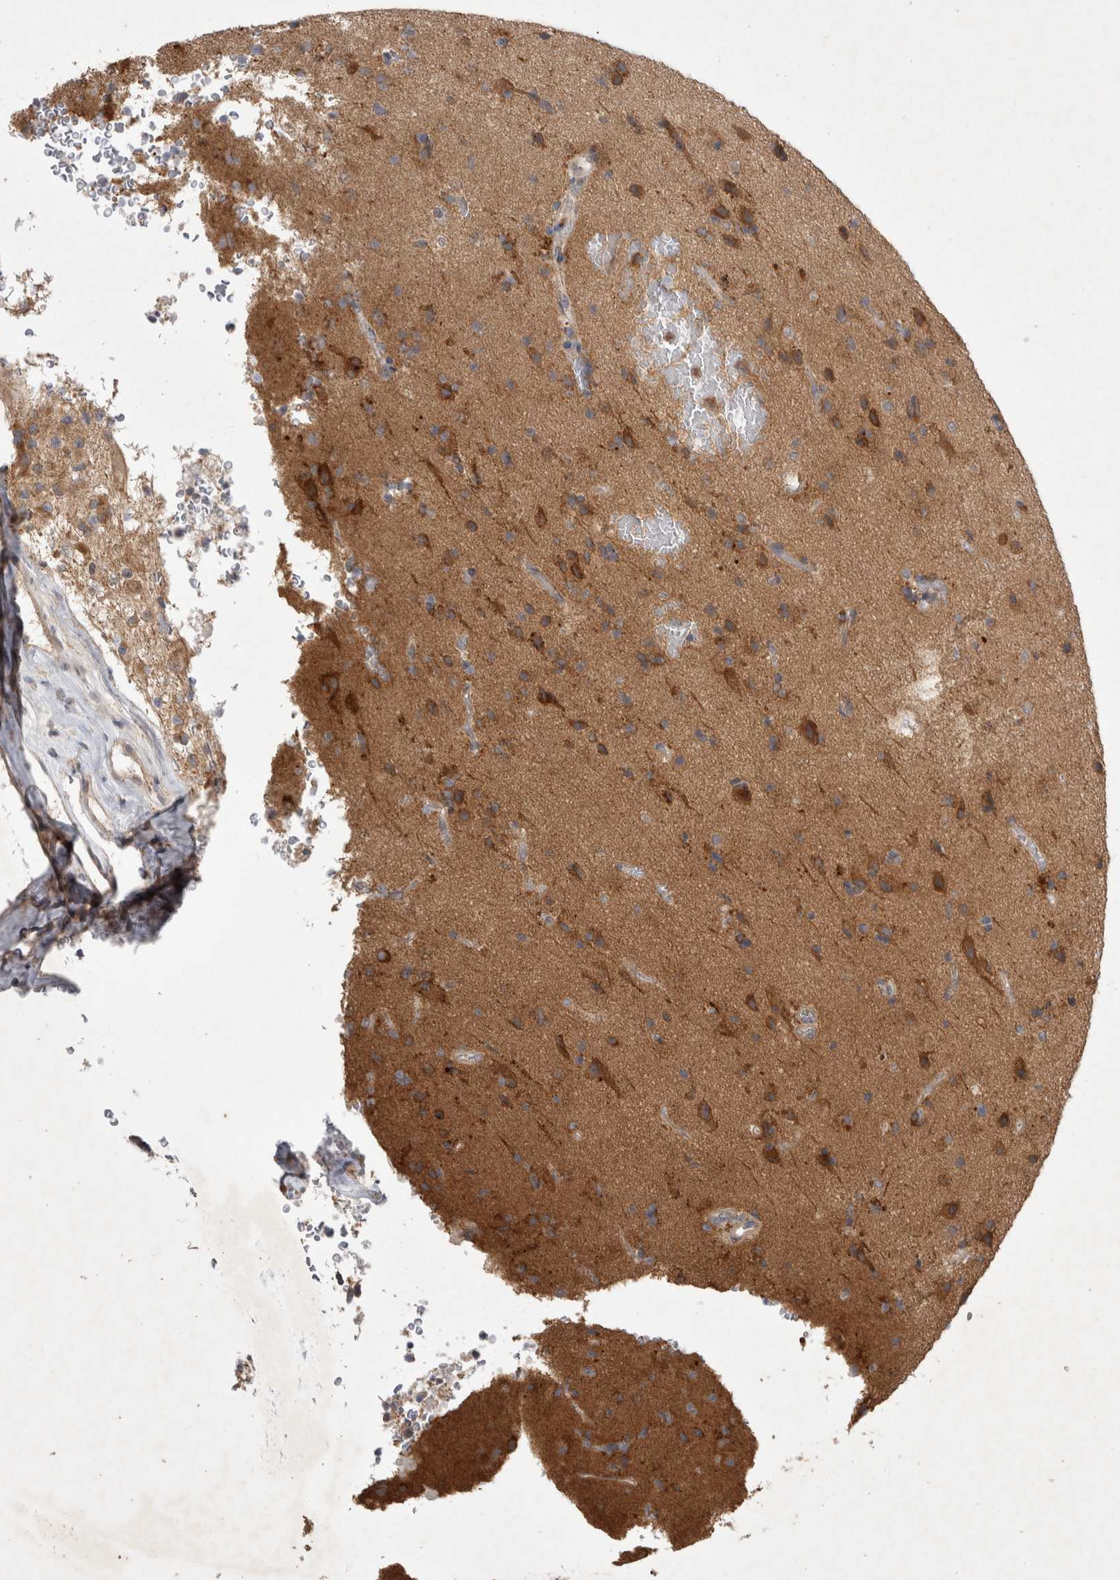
{"staining": {"intensity": "weak", "quantity": ">75%", "location": "cytoplasmic/membranous"}, "tissue": "glioma", "cell_type": "Tumor cells", "image_type": "cancer", "snomed": [{"axis": "morphology", "description": "Glioma, malignant, High grade"}, {"axis": "topography", "description": "Brain"}], "caption": "Weak cytoplasmic/membranous protein positivity is identified in about >75% of tumor cells in glioma. (brown staining indicates protein expression, while blue staining denotes nuclei).", "gene": "SRD5A3", "patient": {"sex": "male", "age": 72}}